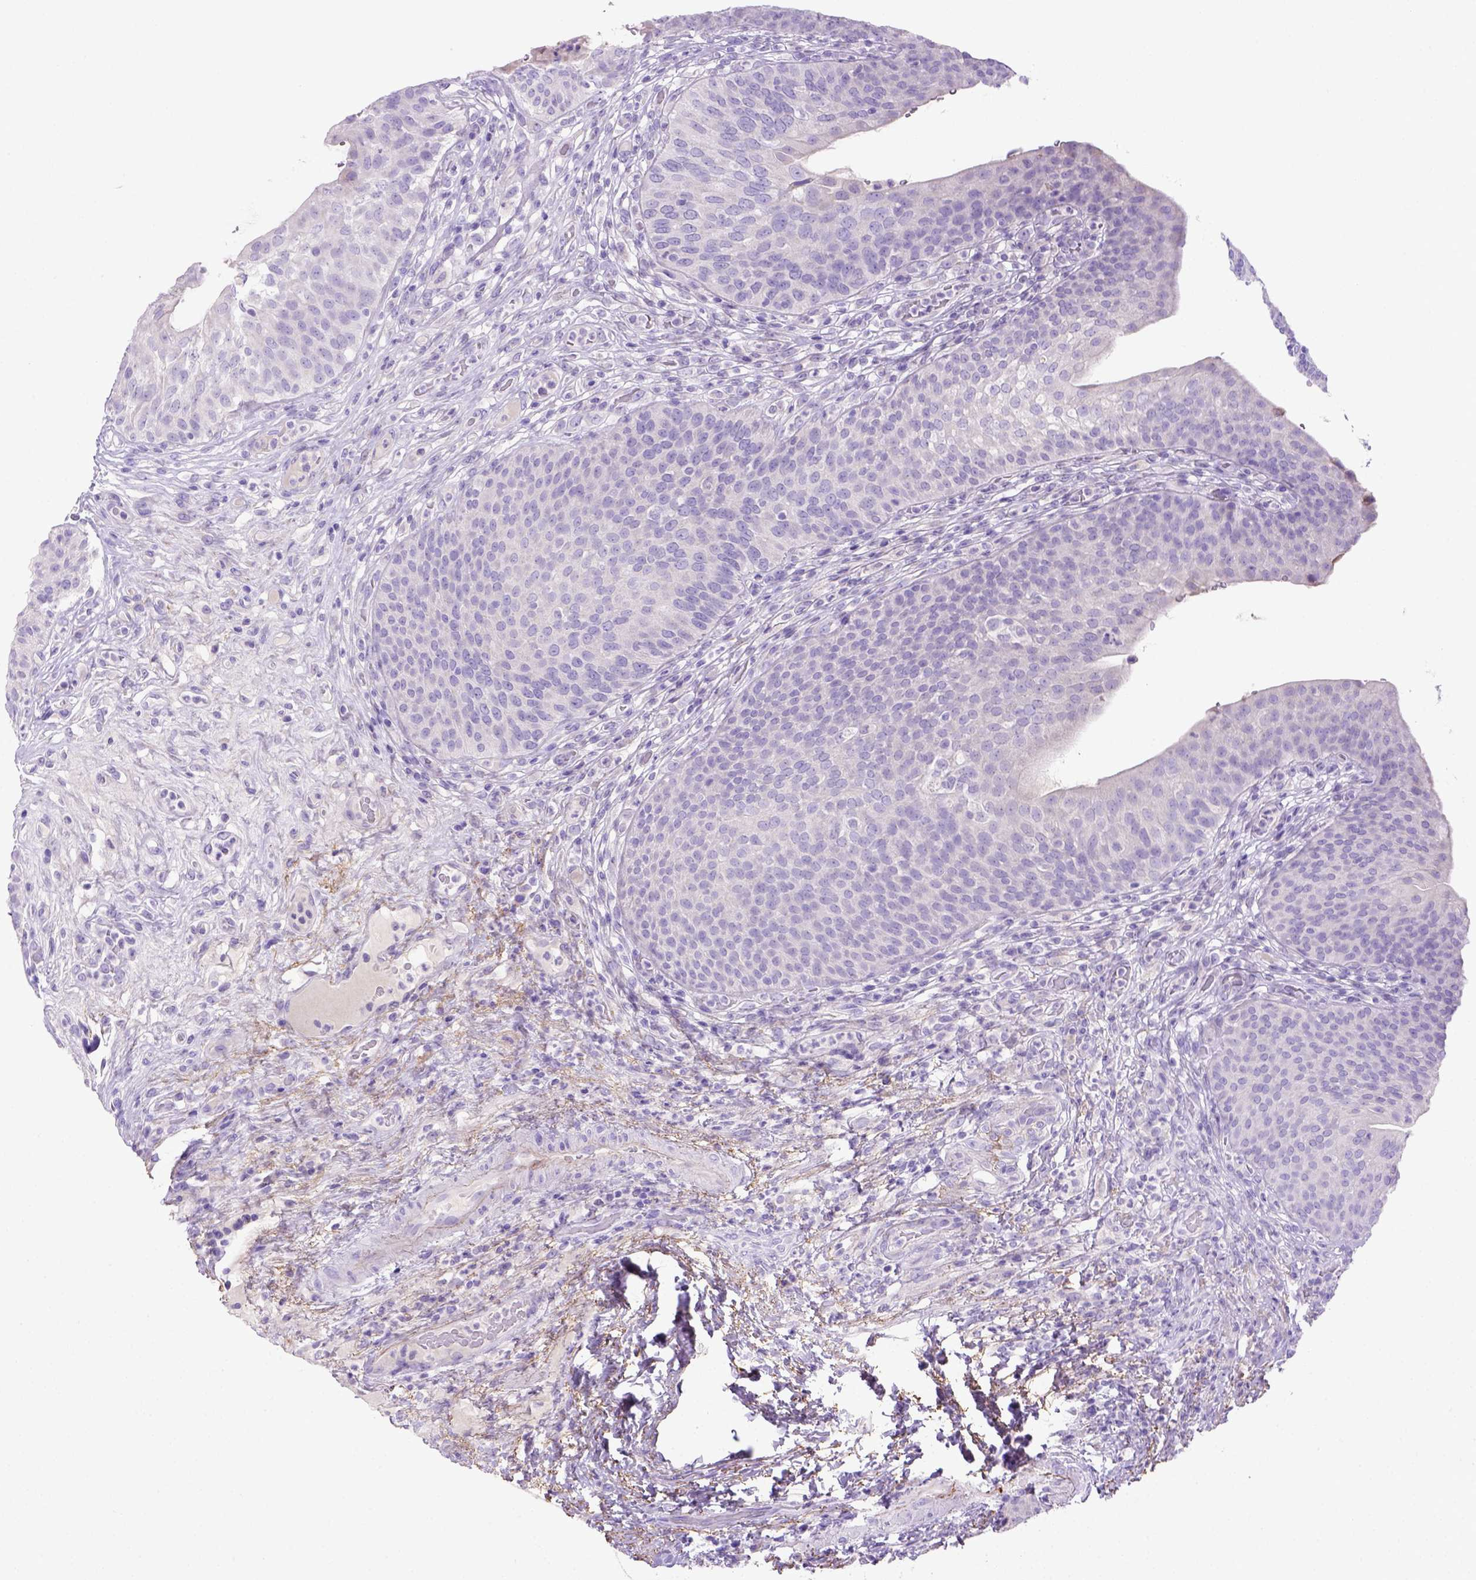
{"staining": {"intensity": "negative", "quantity": "none", "location": "none"}, "tissue": "urinary bladder", "cell_type": "Urothelial cells", "image_type": "normal", "snomed": [{"axis": "morphology", "description": "Normal tissue, NOS"}, {"axis": "topography", "description": "Urinary bladder"}, {"axis": "topography", "description": "Peripheral nerve tissue"}], "caption": "This is a image of IHC staining of benign urinary bladder, which shows no expression in urothelial cells. (DAB (3,3'-diaminobenzidine) immunohistochemistry, high magnification).", "gene": "SIRPD", "patient": {"sex": "male", "age": 66}}